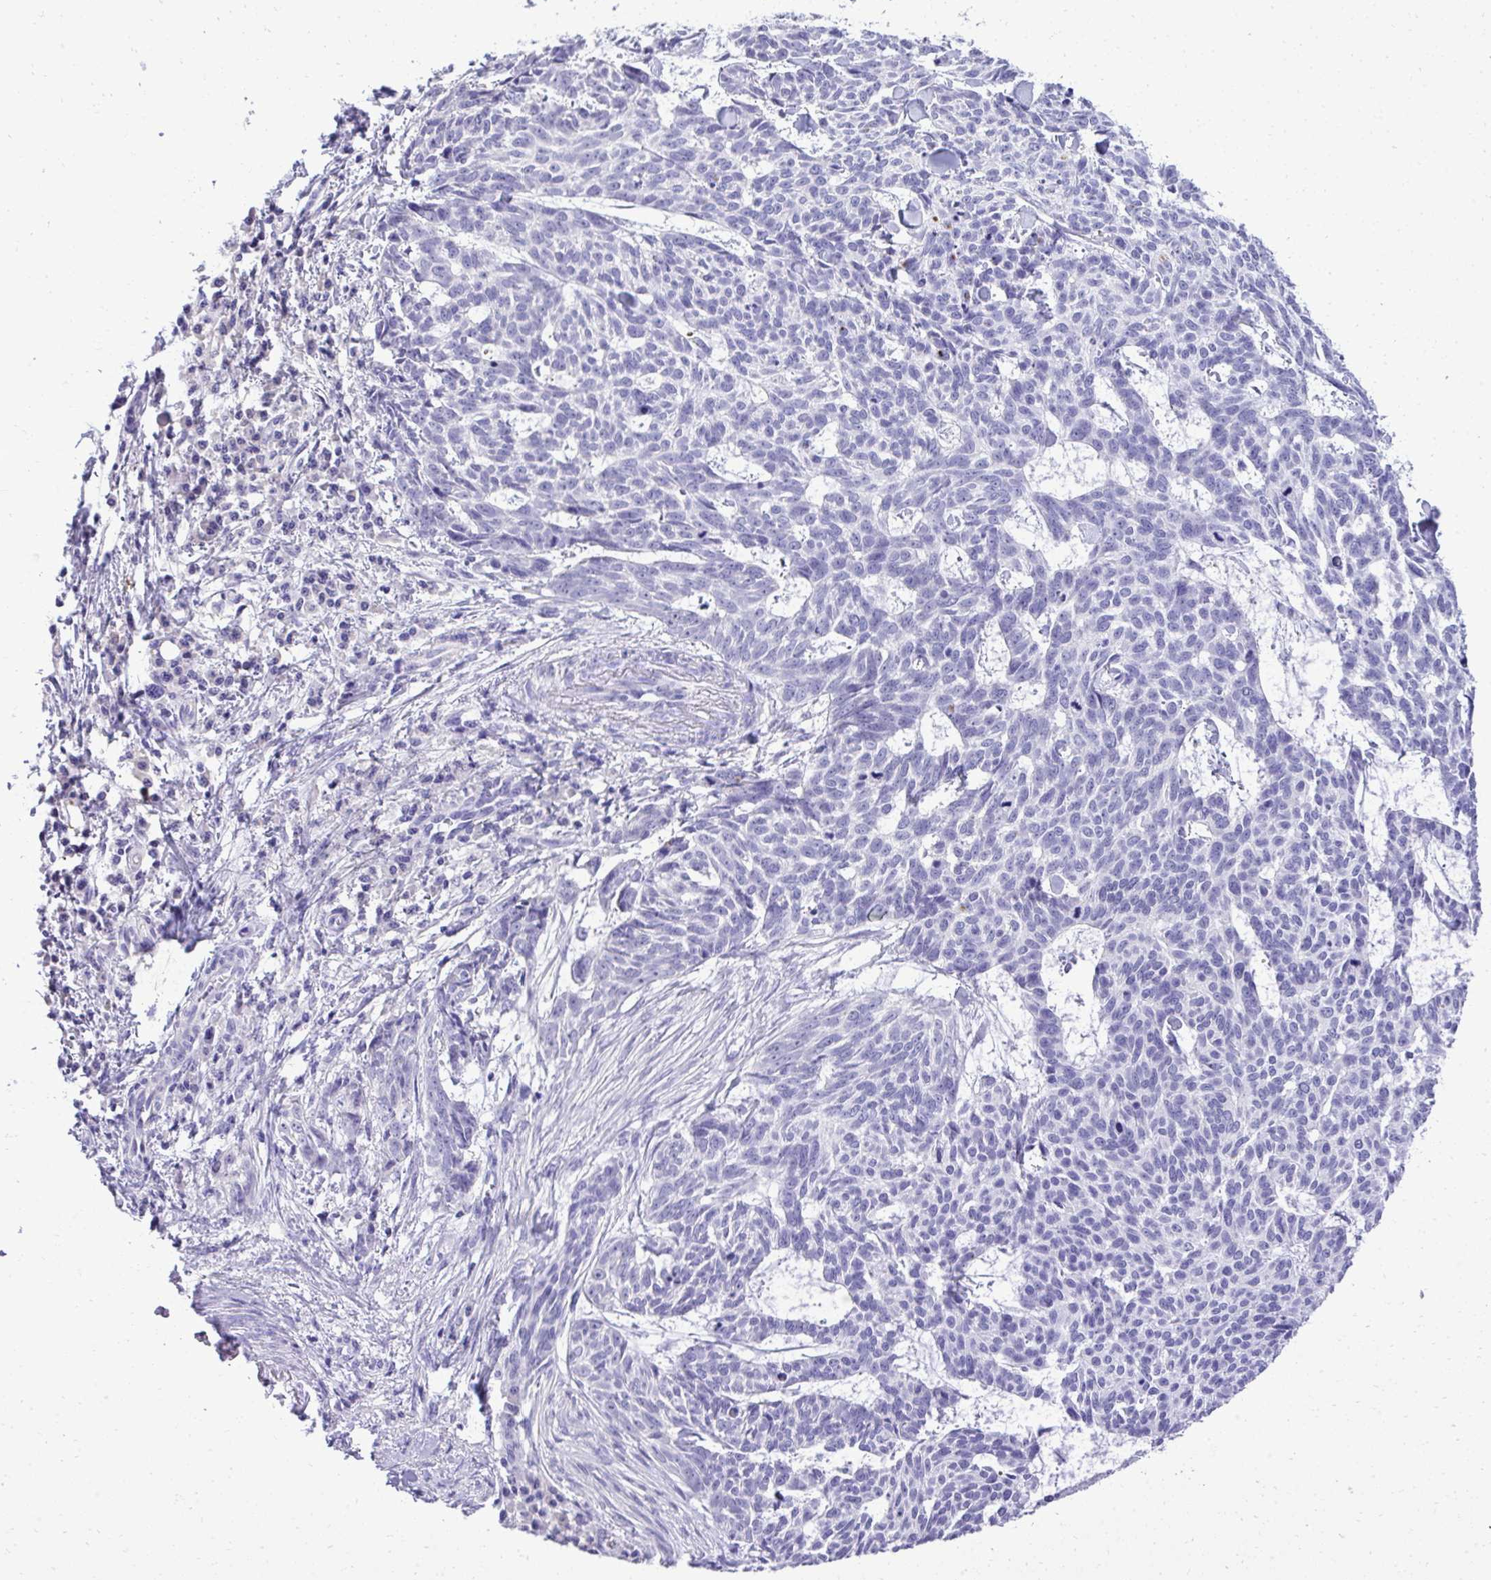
{"staining": {"intensity": "negative", "quantity": "none", "location": "none"}, "tissue": "skin cancer", "cell_type": "Tumor cells", "image_type": "cancer", "snomed": [{"axis": "morphology", "description": "Basal cell carcinoma"}, {"axis": "topography", "description": "Skin"}], "caption": "Immunohistochemistry (IHC) image of skin cancer stained for a protein (brown), which exhibits no expression in tumor cells. (DAB (3,3'-diaminobenzidine) IHC with hematoxylin counter stain).", "gene": "ST6GALNAC3", "patient": {"sex": "female", "age": 93}}